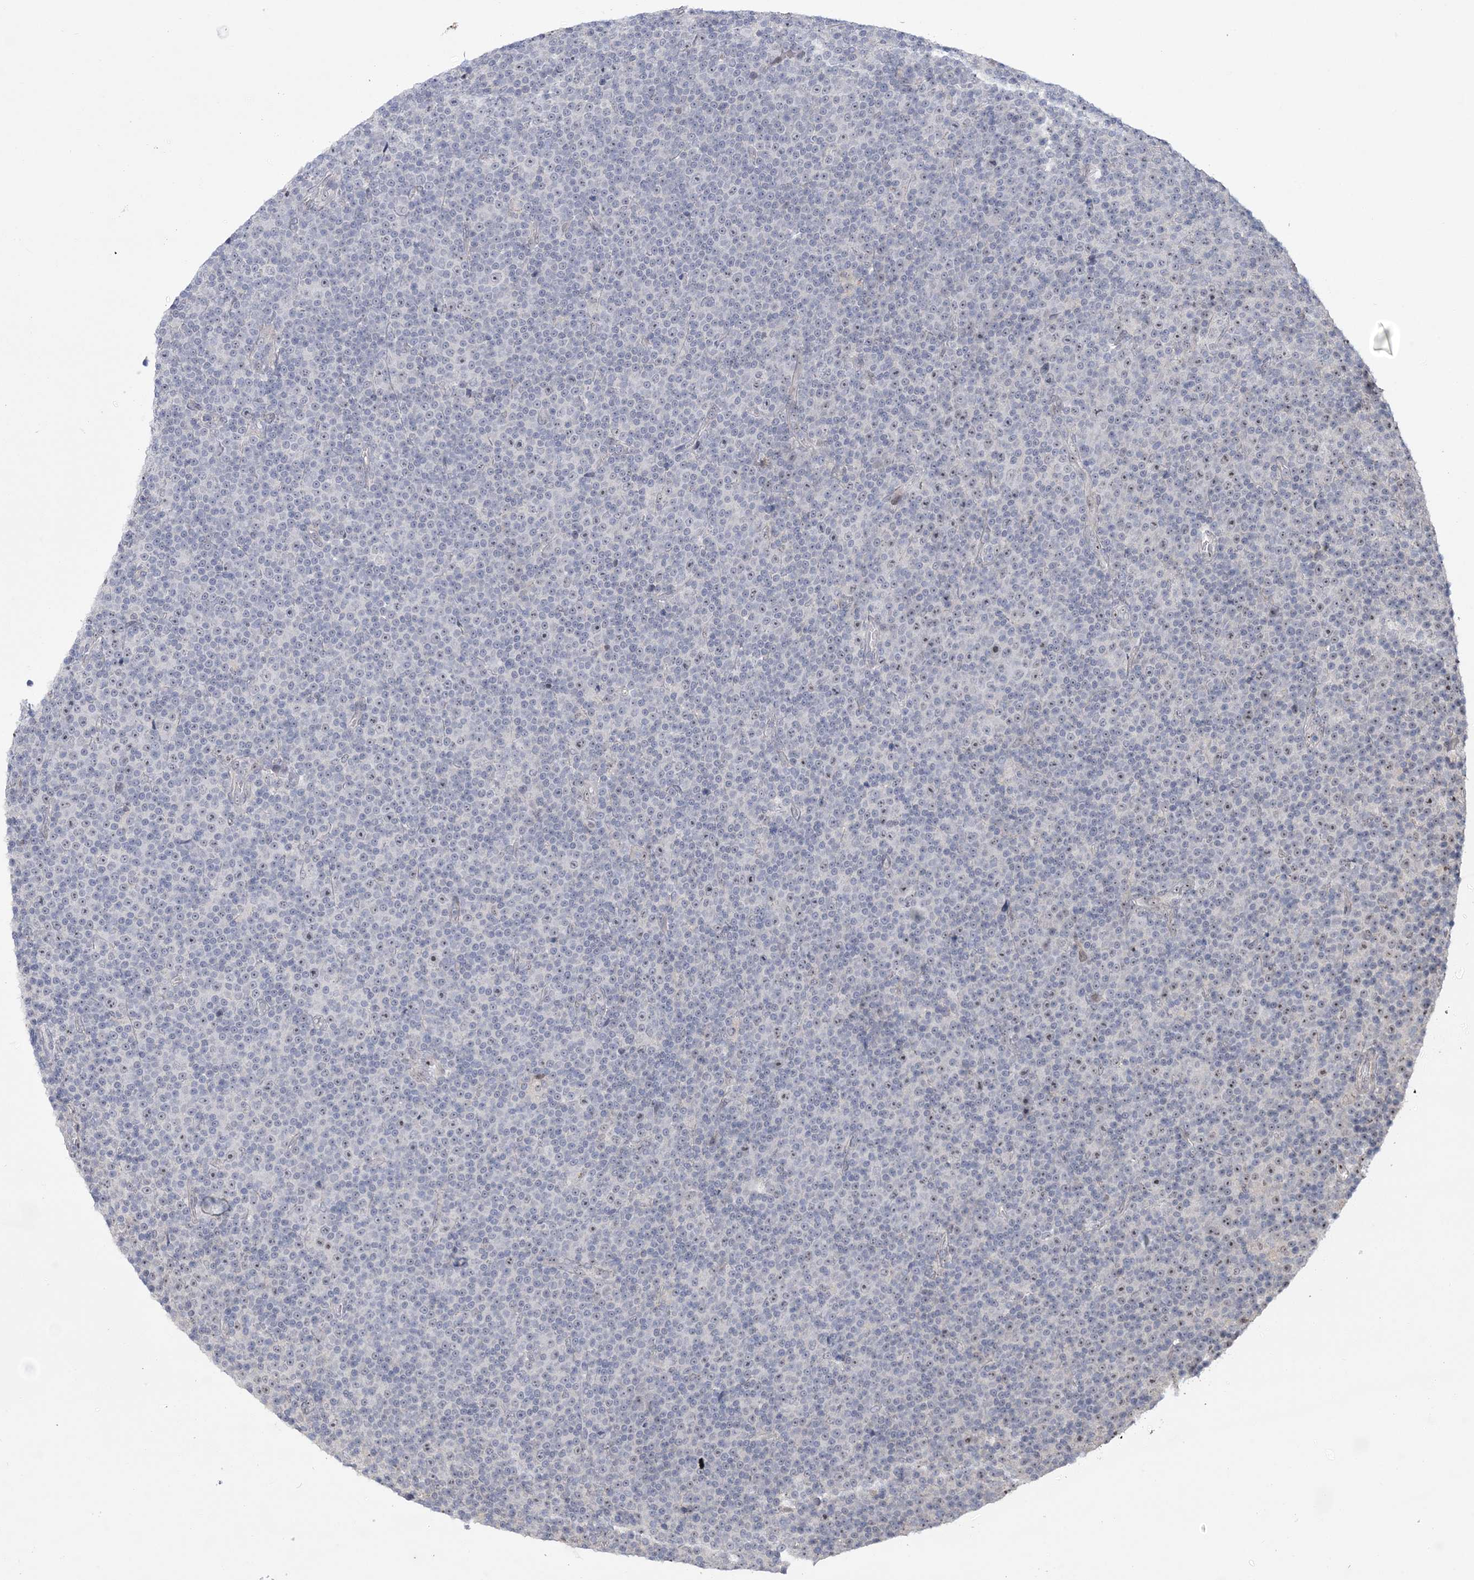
{"staining": {"intensity": "negative", "quantity": "none", "location": "none"}, "tissue": "lymphoma", "cell_type": "Tumor cells", "image_type": "cancer", "snomed": [{"axis": "morphology", "description": "Malignant lymphoma, non-Hodgkin's type, Low grade"}, {"axis": "topography", "description": "Lymph node"}], "caption": "The photomicrograph reveals no staining of tumor cells in lymphoma.", "gene": "HOMEZ", "patient": {"sex": "female", "age": 67}}